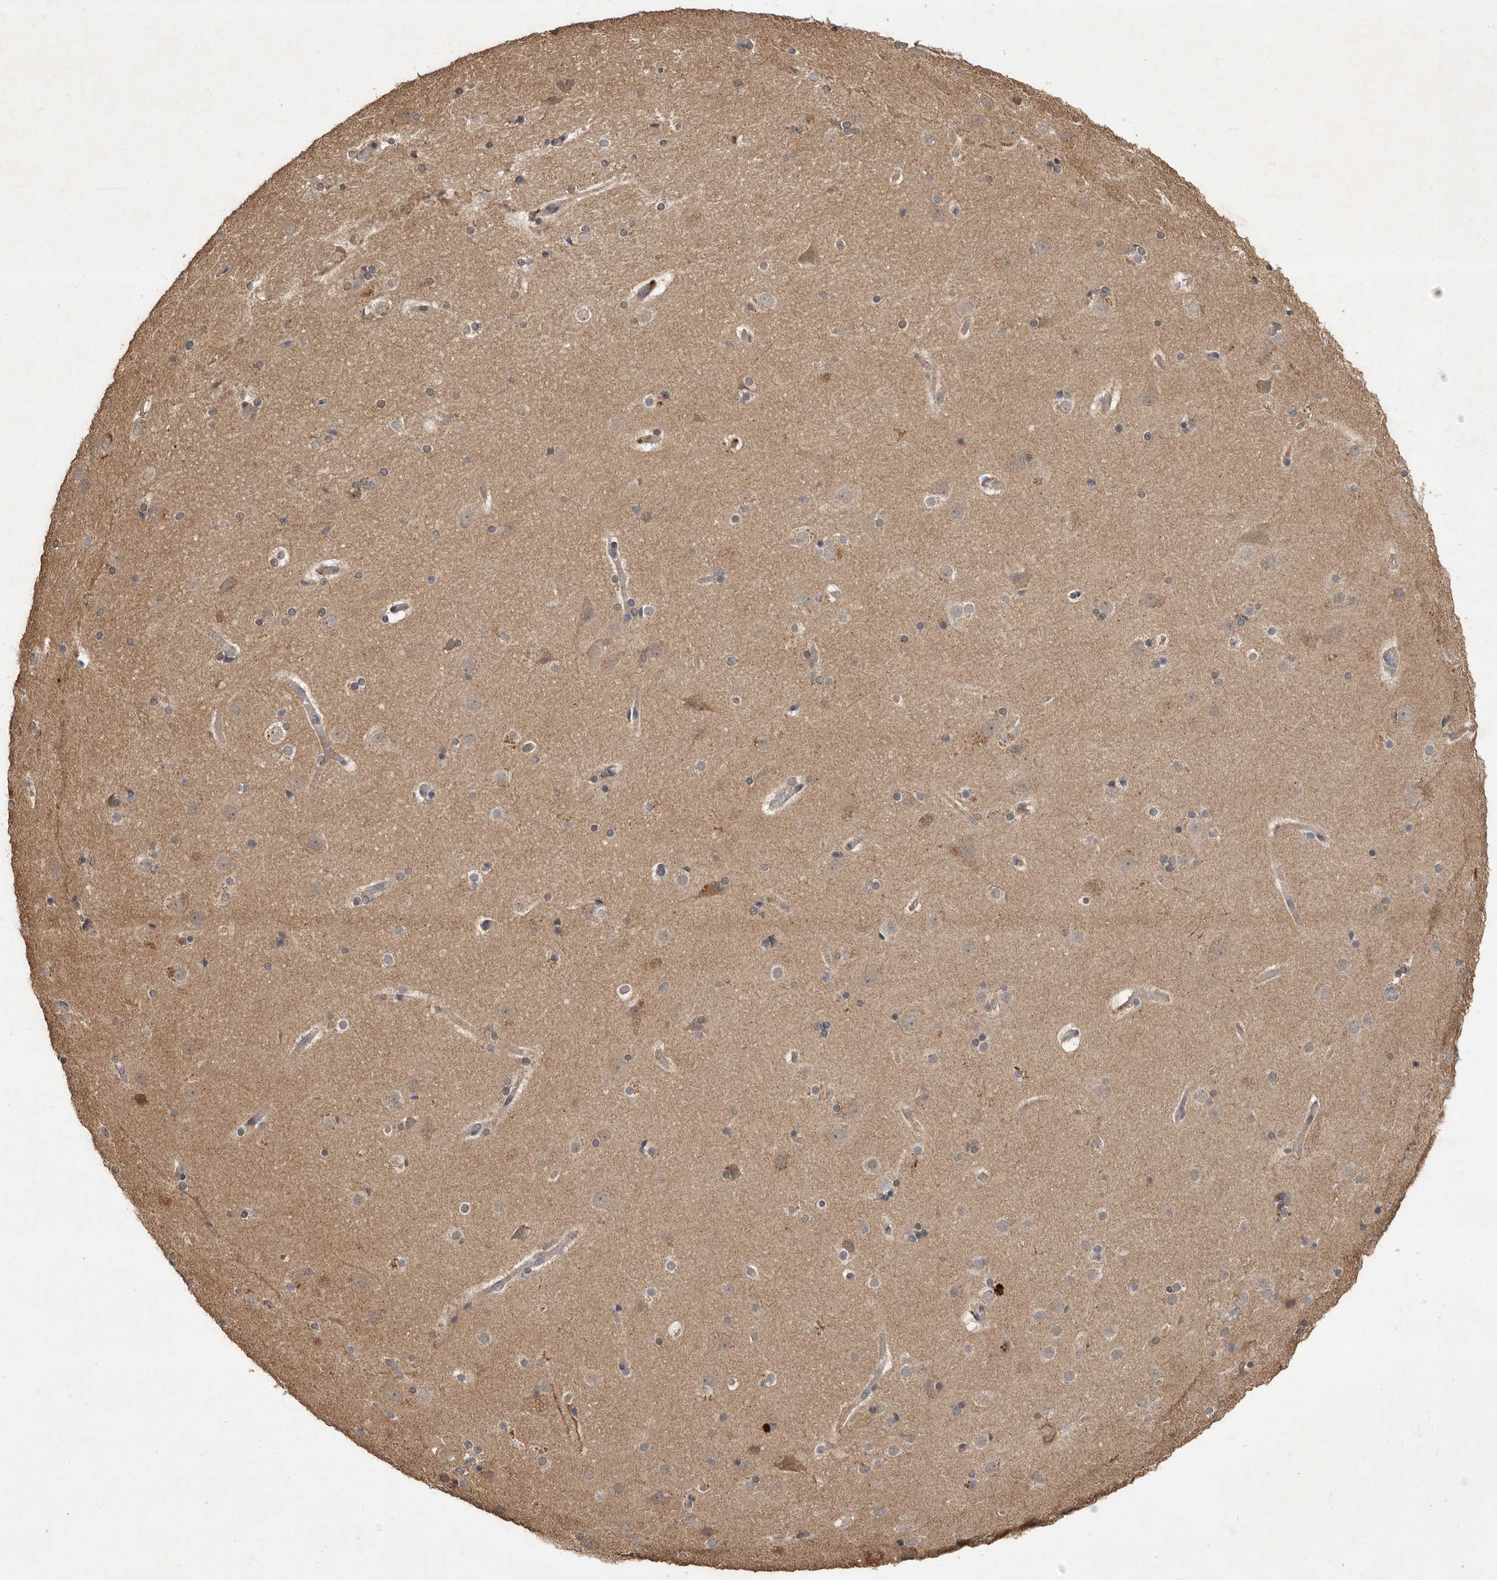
{"staining": {"intensity": "weak", "quantity": ">75%", "location": "cytoplasmic/membranous"}, "tissue": "cerebral cortex", "cell_type": "Endothelial cells", "image_type": "normal", "snomed": [{"axis": "morphology", "description": "Normal tissue, NOS"}, {"axis": "topography", "description": "Cerebral cortex"}], "caption": "High-power microscopy captured an immunohistochemistry (IHC) histopathology image of benign cerebral cortex, revealing weak cytoplasmic/membranous expression in about >75% of endothelial cells. Immunohistochemistry stains the protein of interest in brown and the nuclei are stained blue.", "gene": "KIF26B", "patient": {"sex": "male", "age": 57}}